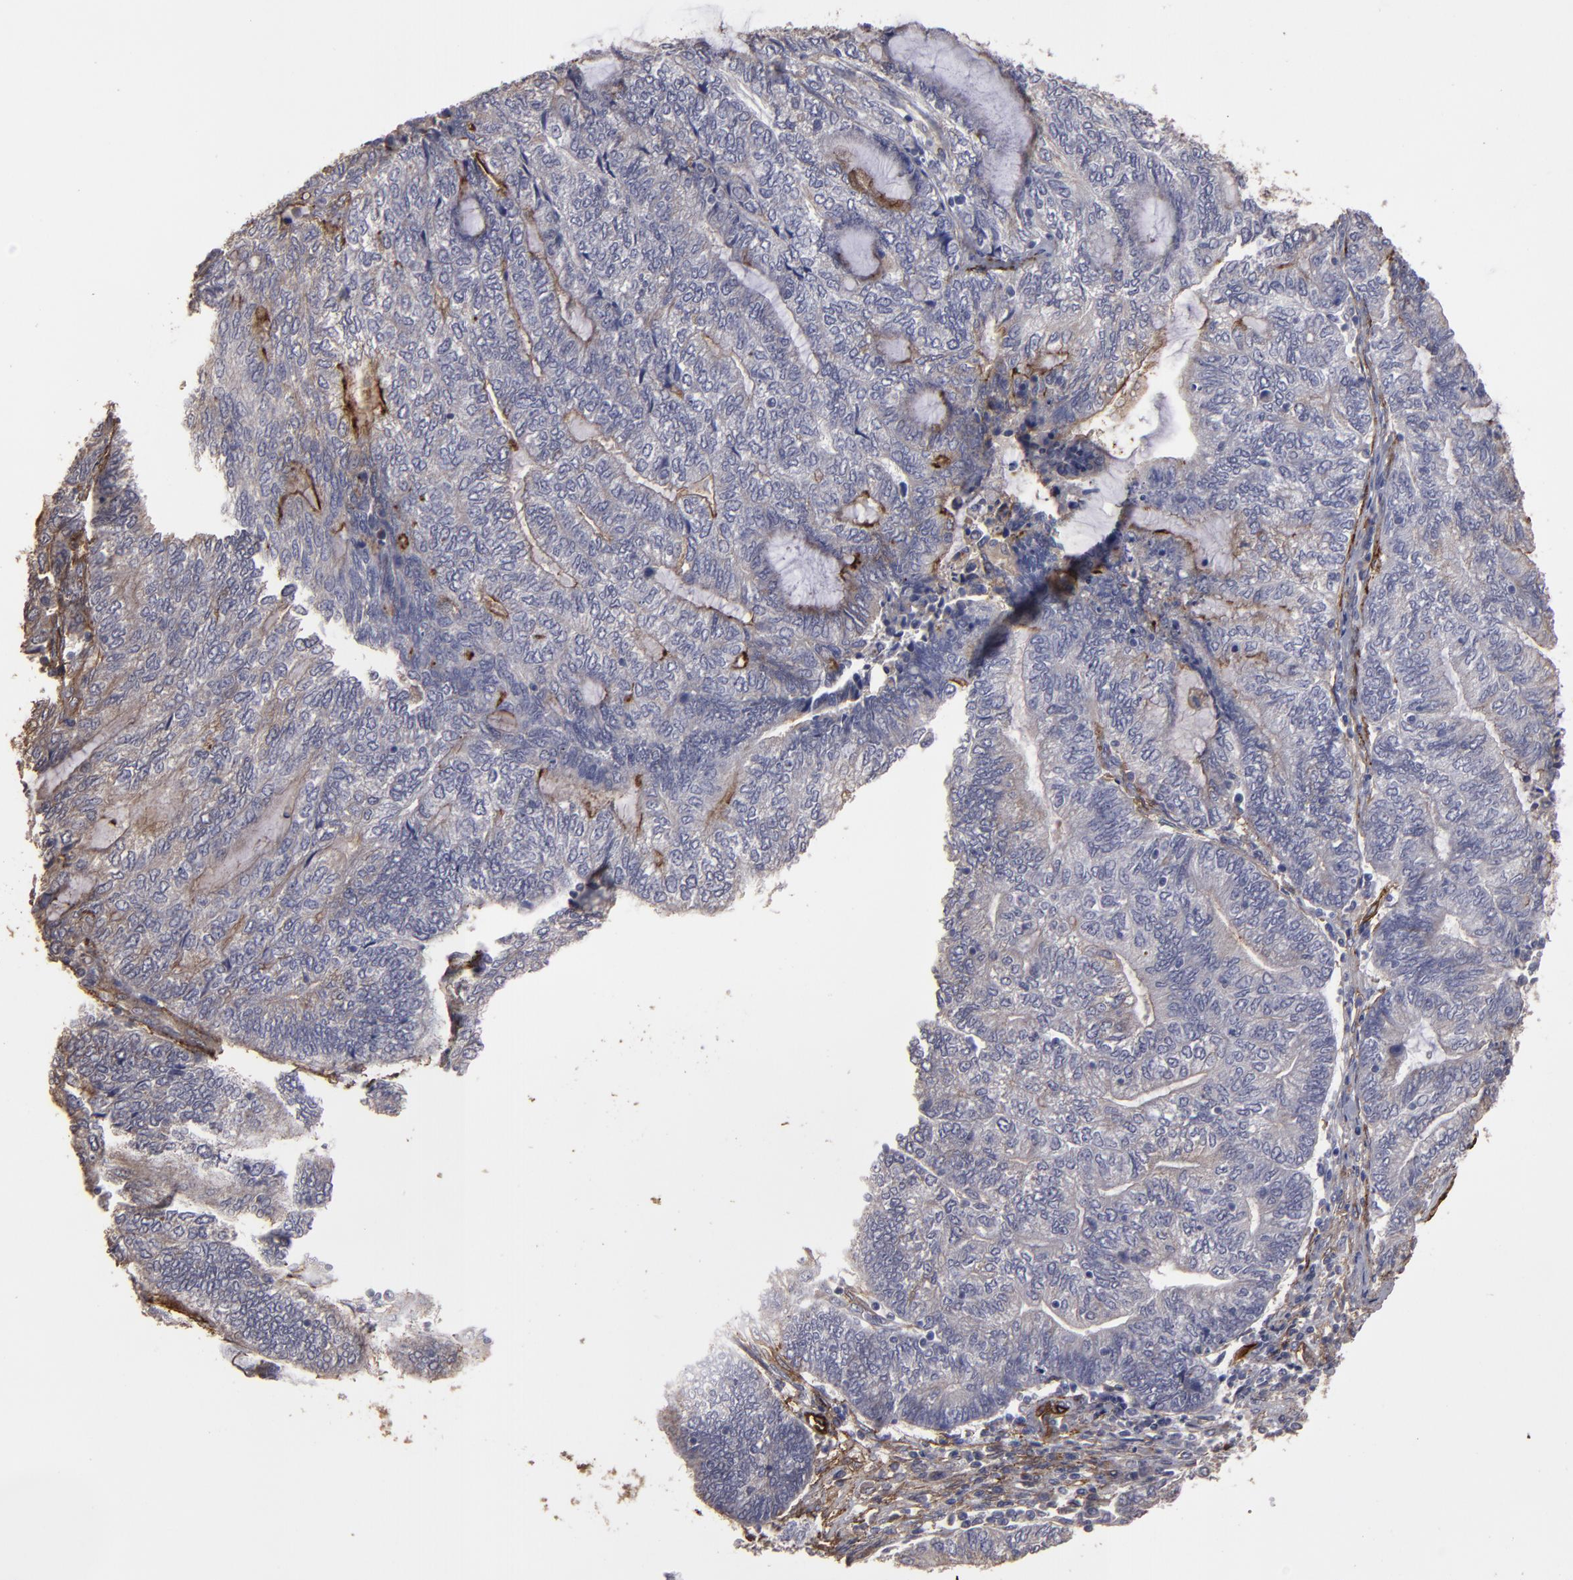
{"staining": {"intensity": "weak", "quantity": ">75%", "location": "cytoplasmic/membranous"}, "tissue": "endometrial cancer", "cell_type": "Tumor cells", "image_type": "cancer", "snomed": [{"axis": "morphology", "description": "Adenocarcinoma, NOS"}, {"axis": "topography", "description": "Uterus"}, {"axis": "topography", "description": "Endometrium"}], "caption": "This image demonstrates IHC staining of endometrial adenocarcinoma, with low weak cytoplasmic/membranous staining in about >75% of tumor cells.", "gene": "CD55", "patient": {"sex": "female", "age": 70}}